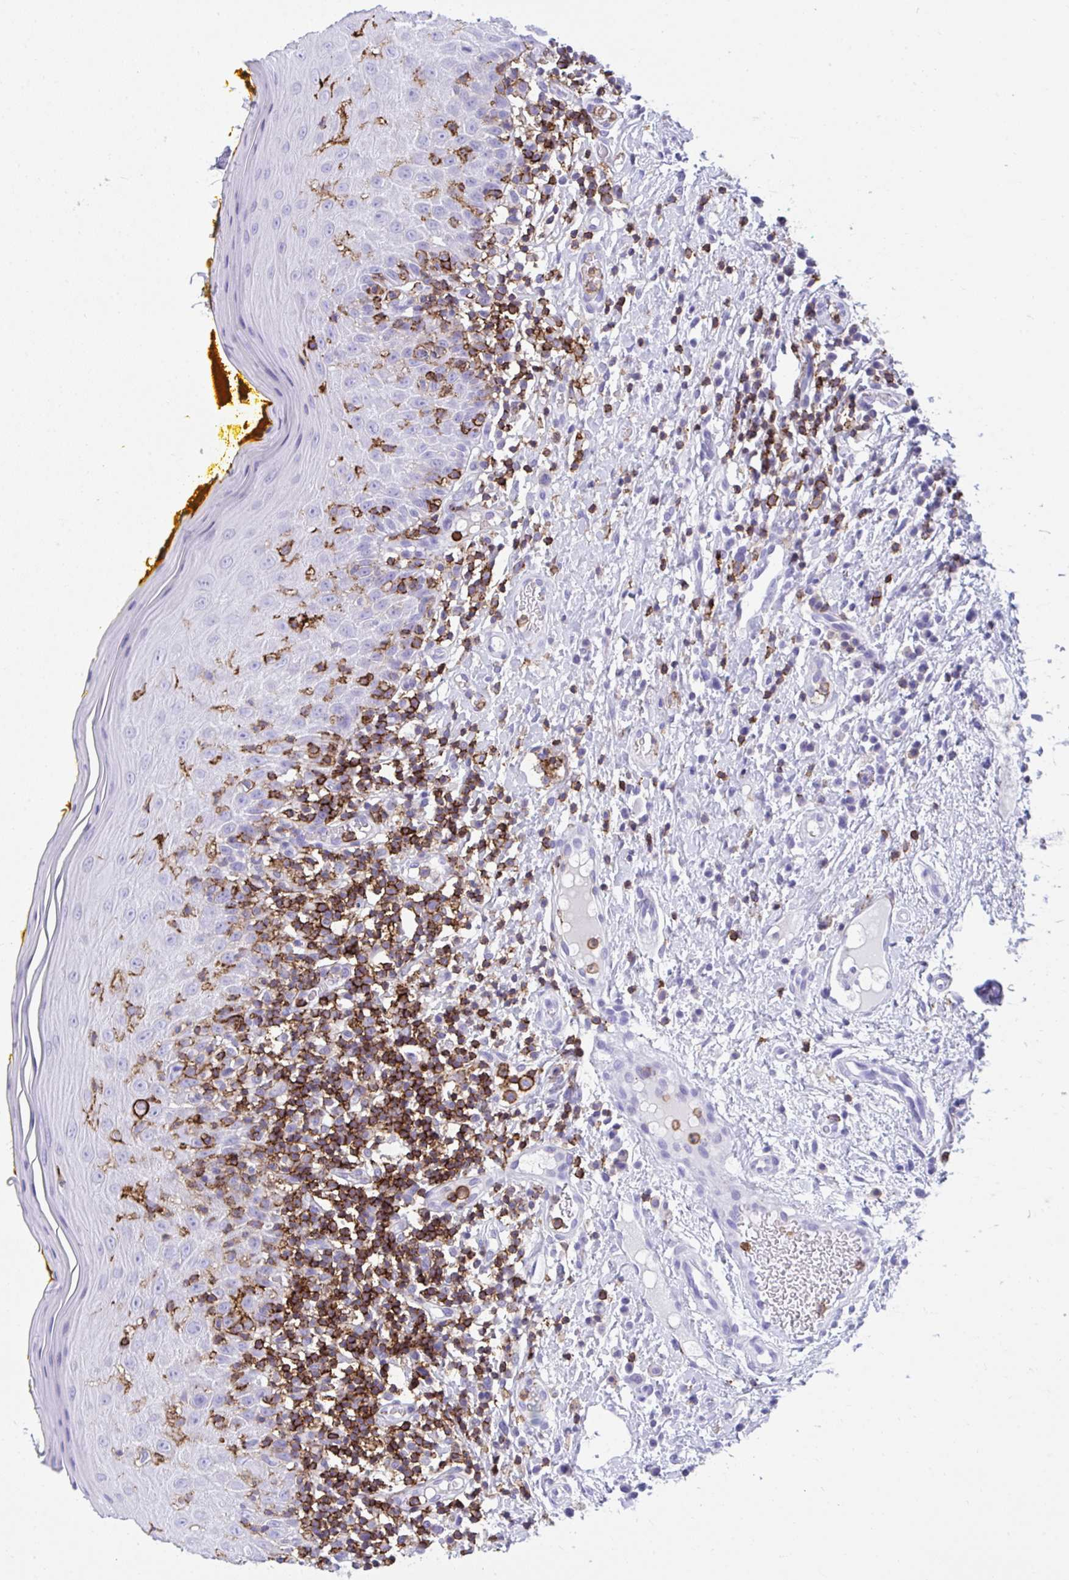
{"staining": {"intensity": "moderate", "quantity": "<25%", "location": "cytoplasmic/membranous"}, "tissue": "oral mucosa", "cell_type": "Squamous epithelial cells", "image_type": "normal", "snomed": [{"axis": "morphology", "description": "Normal tissue, NOS"}, {"axis": "topography", "description": "Oral tissue"}, {"axis": "topography", "description": "Tounge, NOS"}], "caption": "Moderate cytoplasmic/membranous expression is seen in about <25% of squamous epithelial cells in unremarkable oral mucosa. (DAB IHC with brightfield microscopy, high magnification).", "gene": "SPN", "patient": {"sex": "female", "age": 58}}